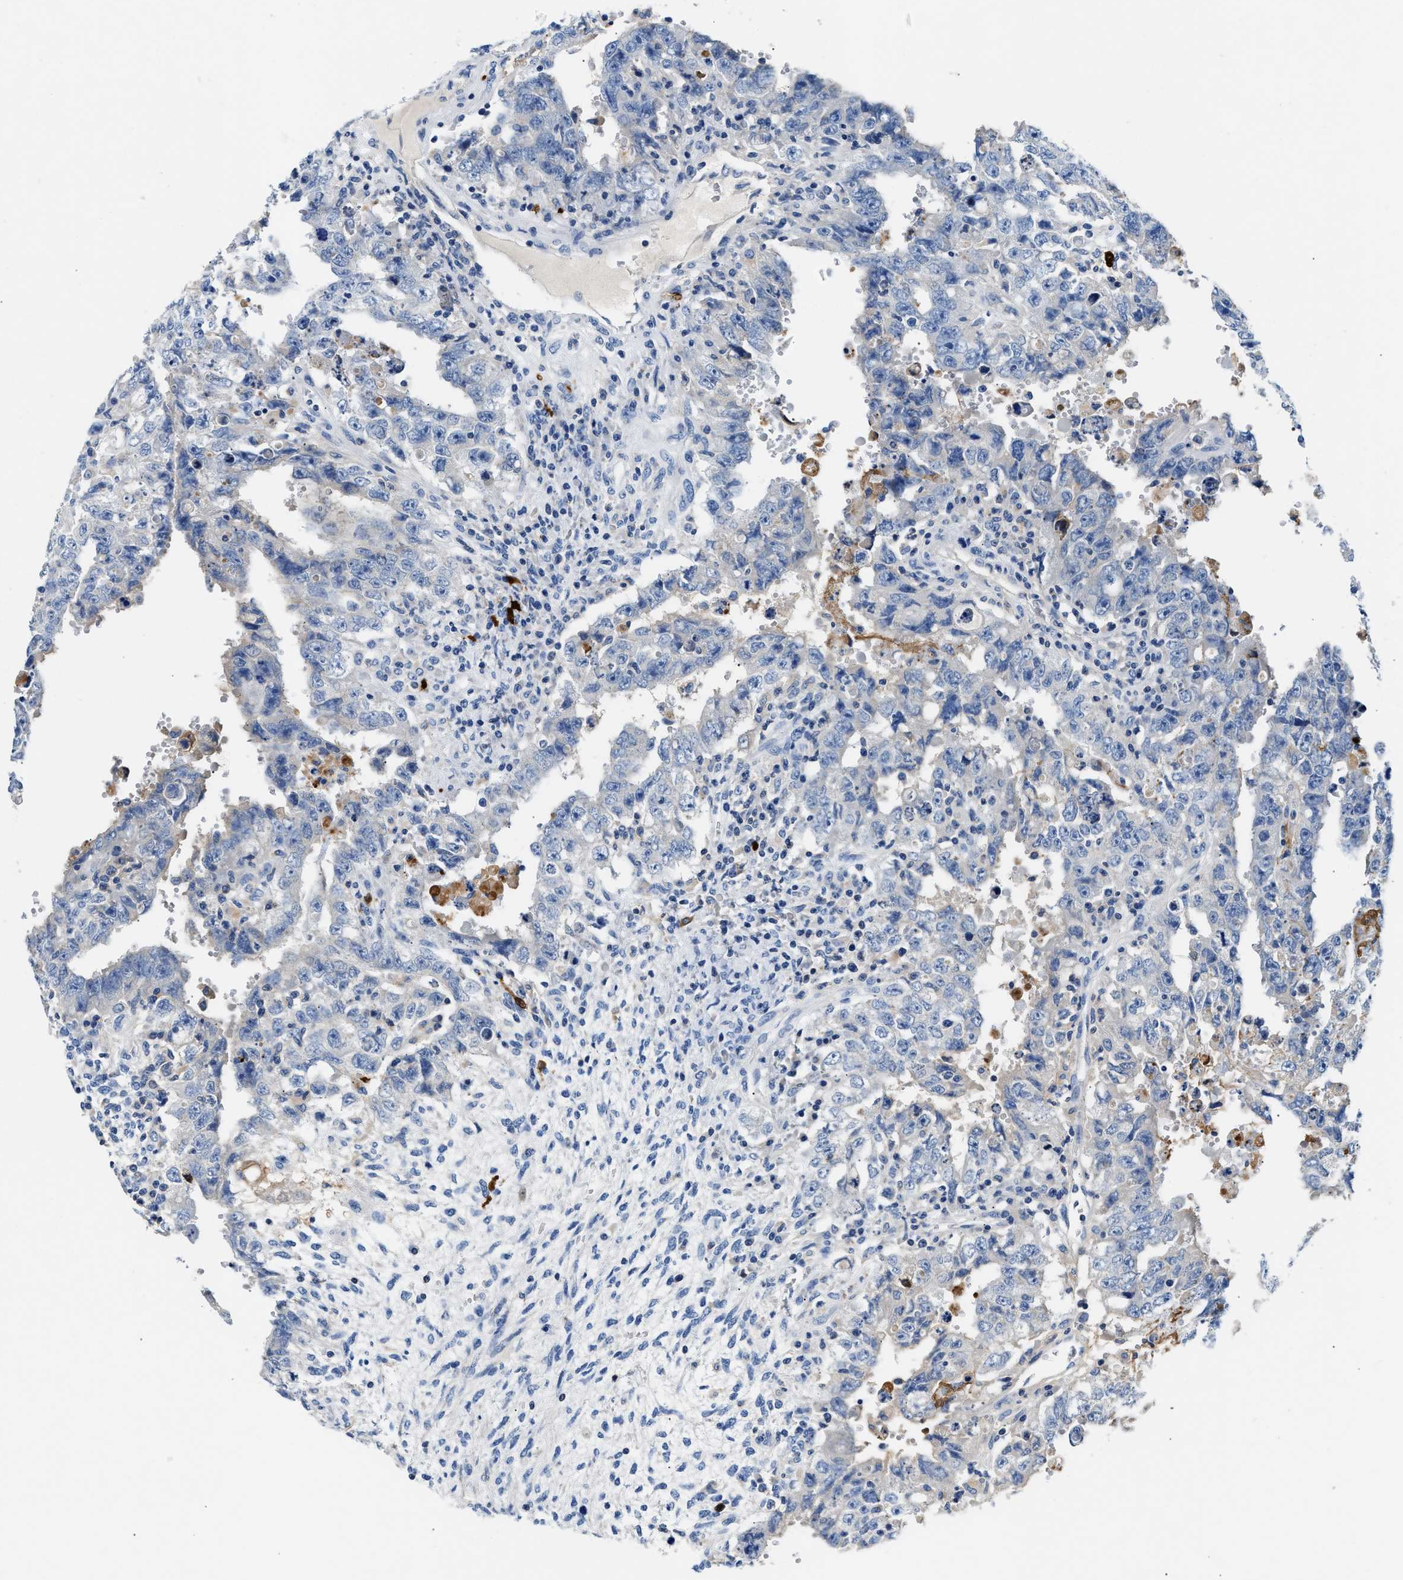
{"staining": {"intensity": "negative", "quantity": "none", "location": "none"}, "tissue": "testis cancer", "cell_type": "Tumor cells", "image_type": "cancer", "snomed": [{"axis": "morphology", "description": "Carcinoma, Embryonal, NOS"}, {"axis": "topography", "description": "Testis"}], "caption": "Tumor cells show no significant protein staining in testis cancer (embryonal carcinoma).", "gene": "TUT7", "patient": {"sex": "male", "age": 26}}